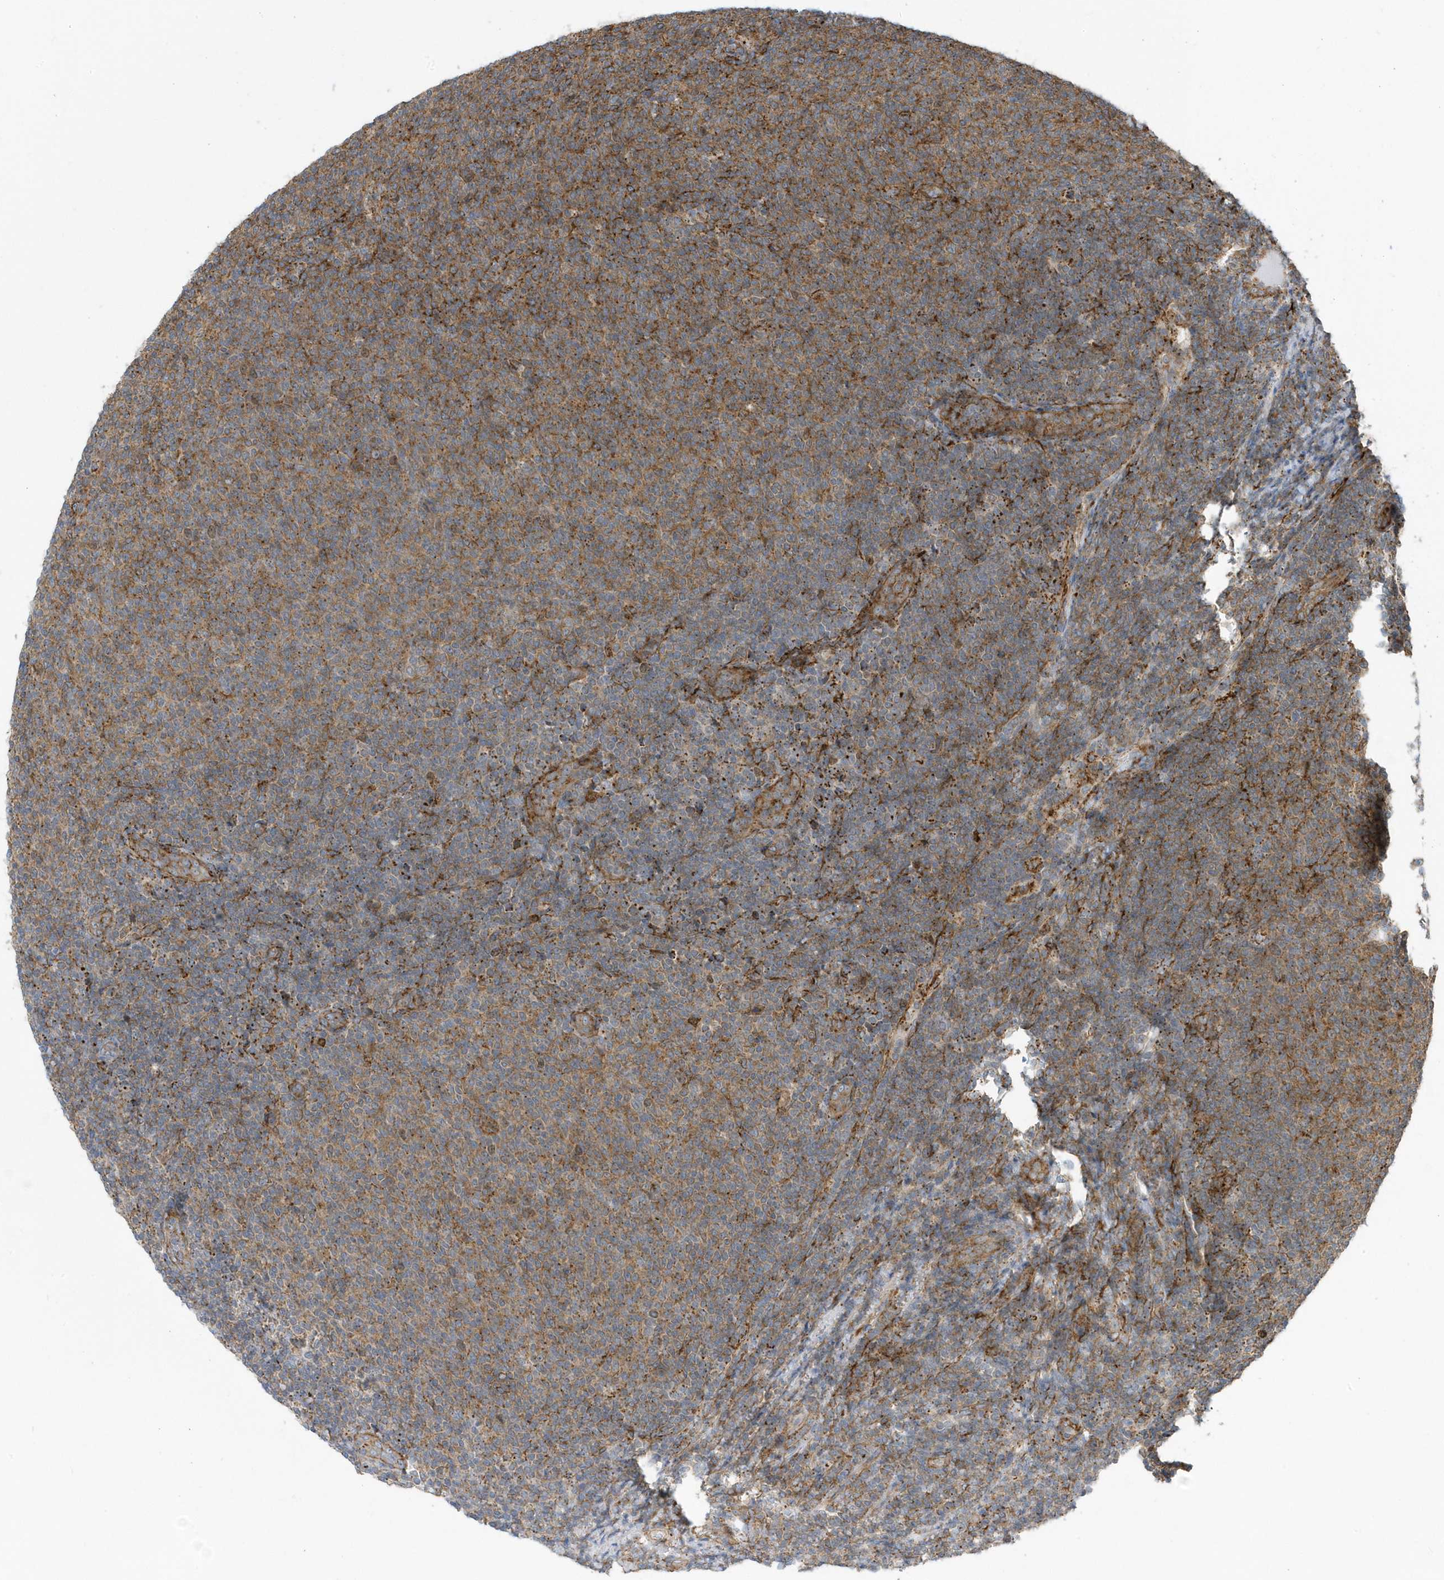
{"staining": {"intensity": "moderate", "quantity": ">75%", "location": "cytoplasmic/membranous"}, "tissue": "lymphoma", "cell_type": "Tumor cells", "image_type": "cancer", "snomed": [{"axis": "morphology", "description": "Malignant lymphoma, non-Hodgkin's type, Low grade"}, {"axis": "topography", "description": "Lymph node"}], "caption": "IHC (DAB) staining of lymphoma demonstrates moderate cytoplasmic/membranous protein positivity in about >75% of tumor cells.", "gene": "HRH4", "patient": {"sex": "male", "age": 66}}